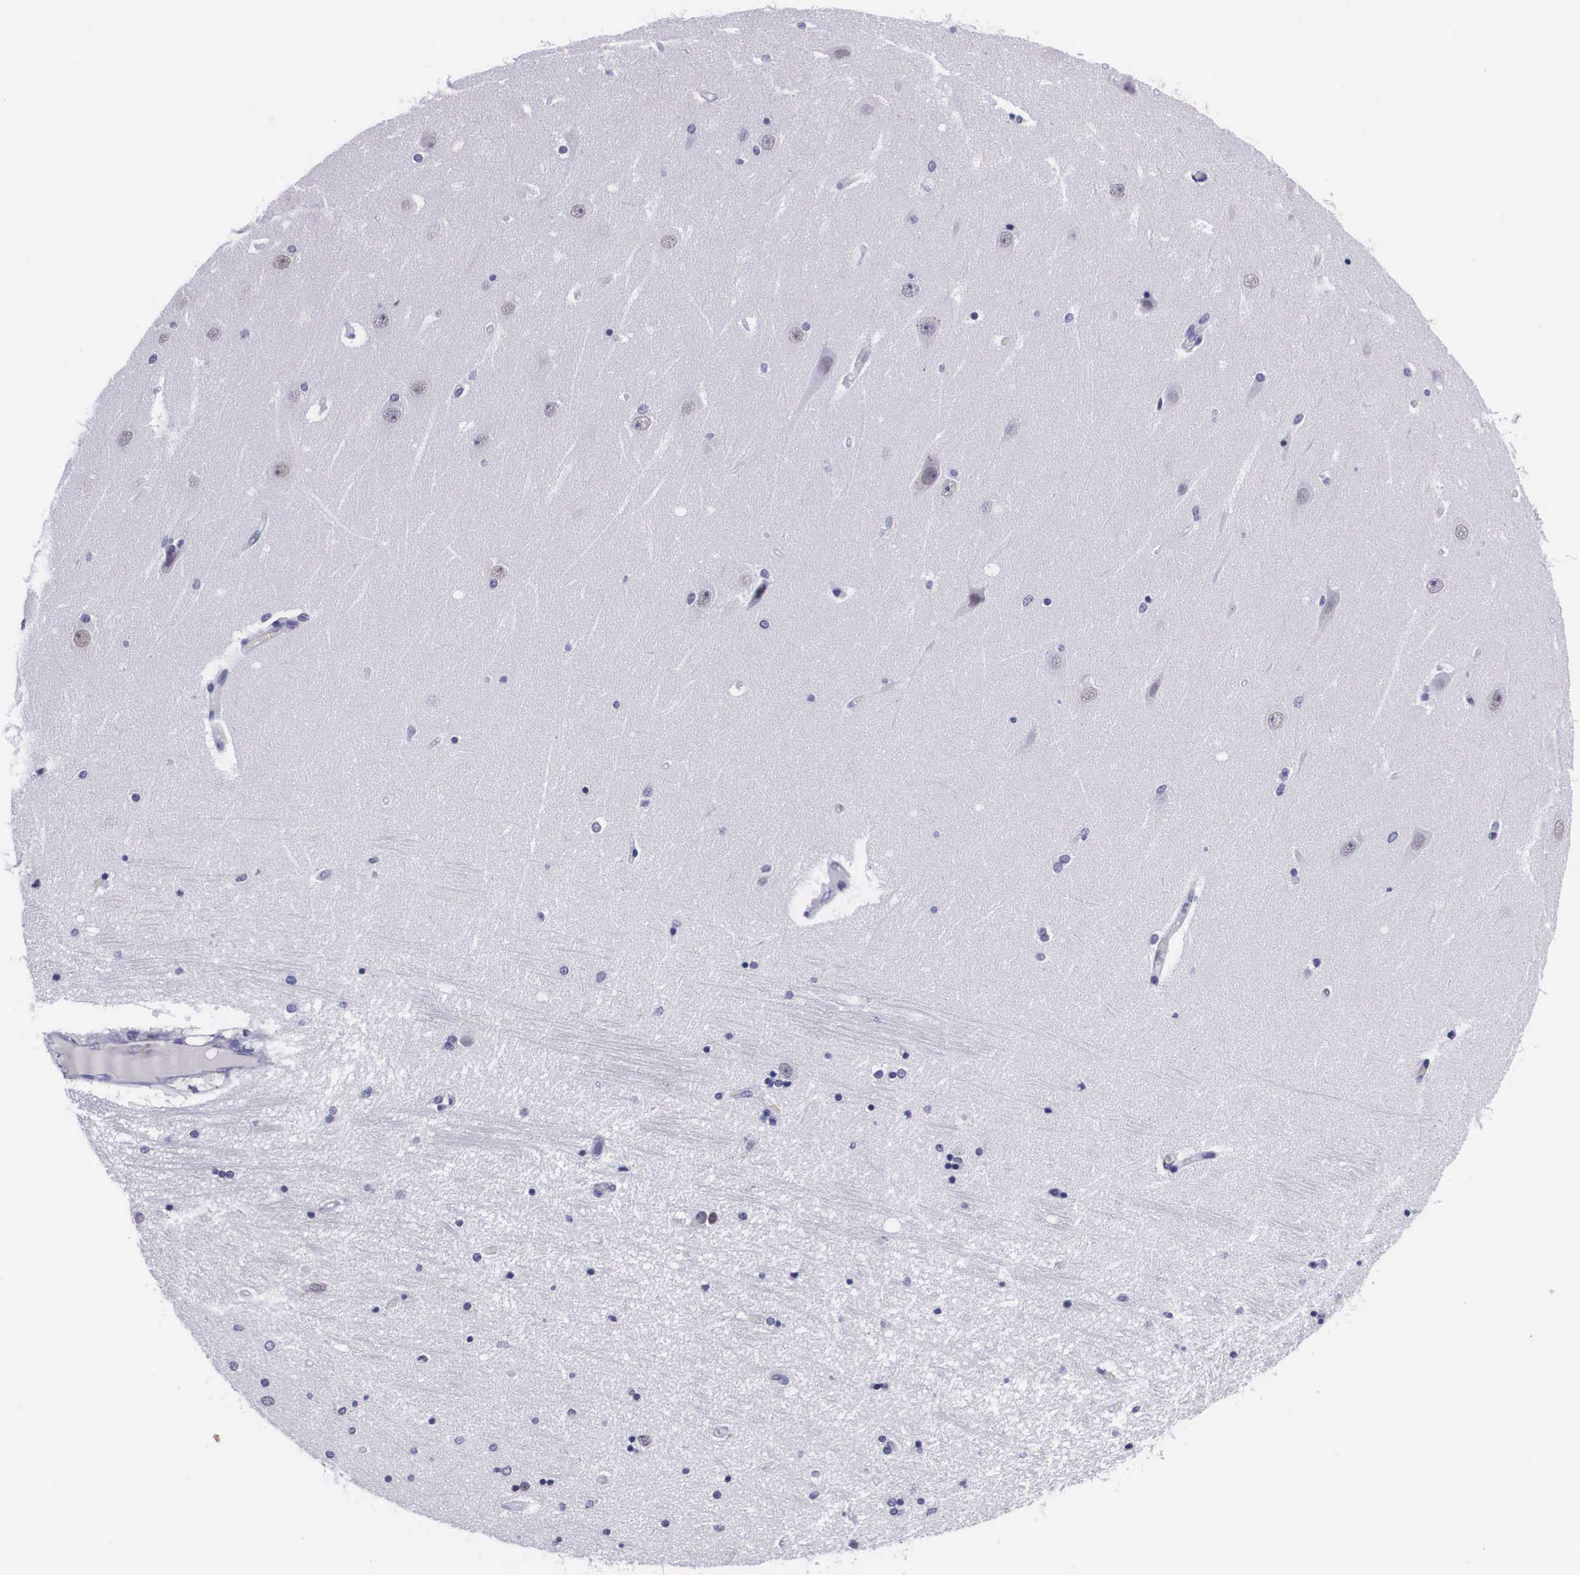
{"staining": {"intensity": "negative", "quantity": "none", "location": "none"}, "tissue": "hippocampus", "cell_type": "Glial cells", "image_type": "normal", "snomed": [{"axis": "morphology", "description": "Normal tissue, NOS"}, {"axis": "topography", "description": "Hippocampus"}], "caption": "Normal hippocampus was stained to show a protein in brown. There is no significant positivity in glial cells.", "gene": "C22orf31", "patient": {"sex": "female", "age": 54}}